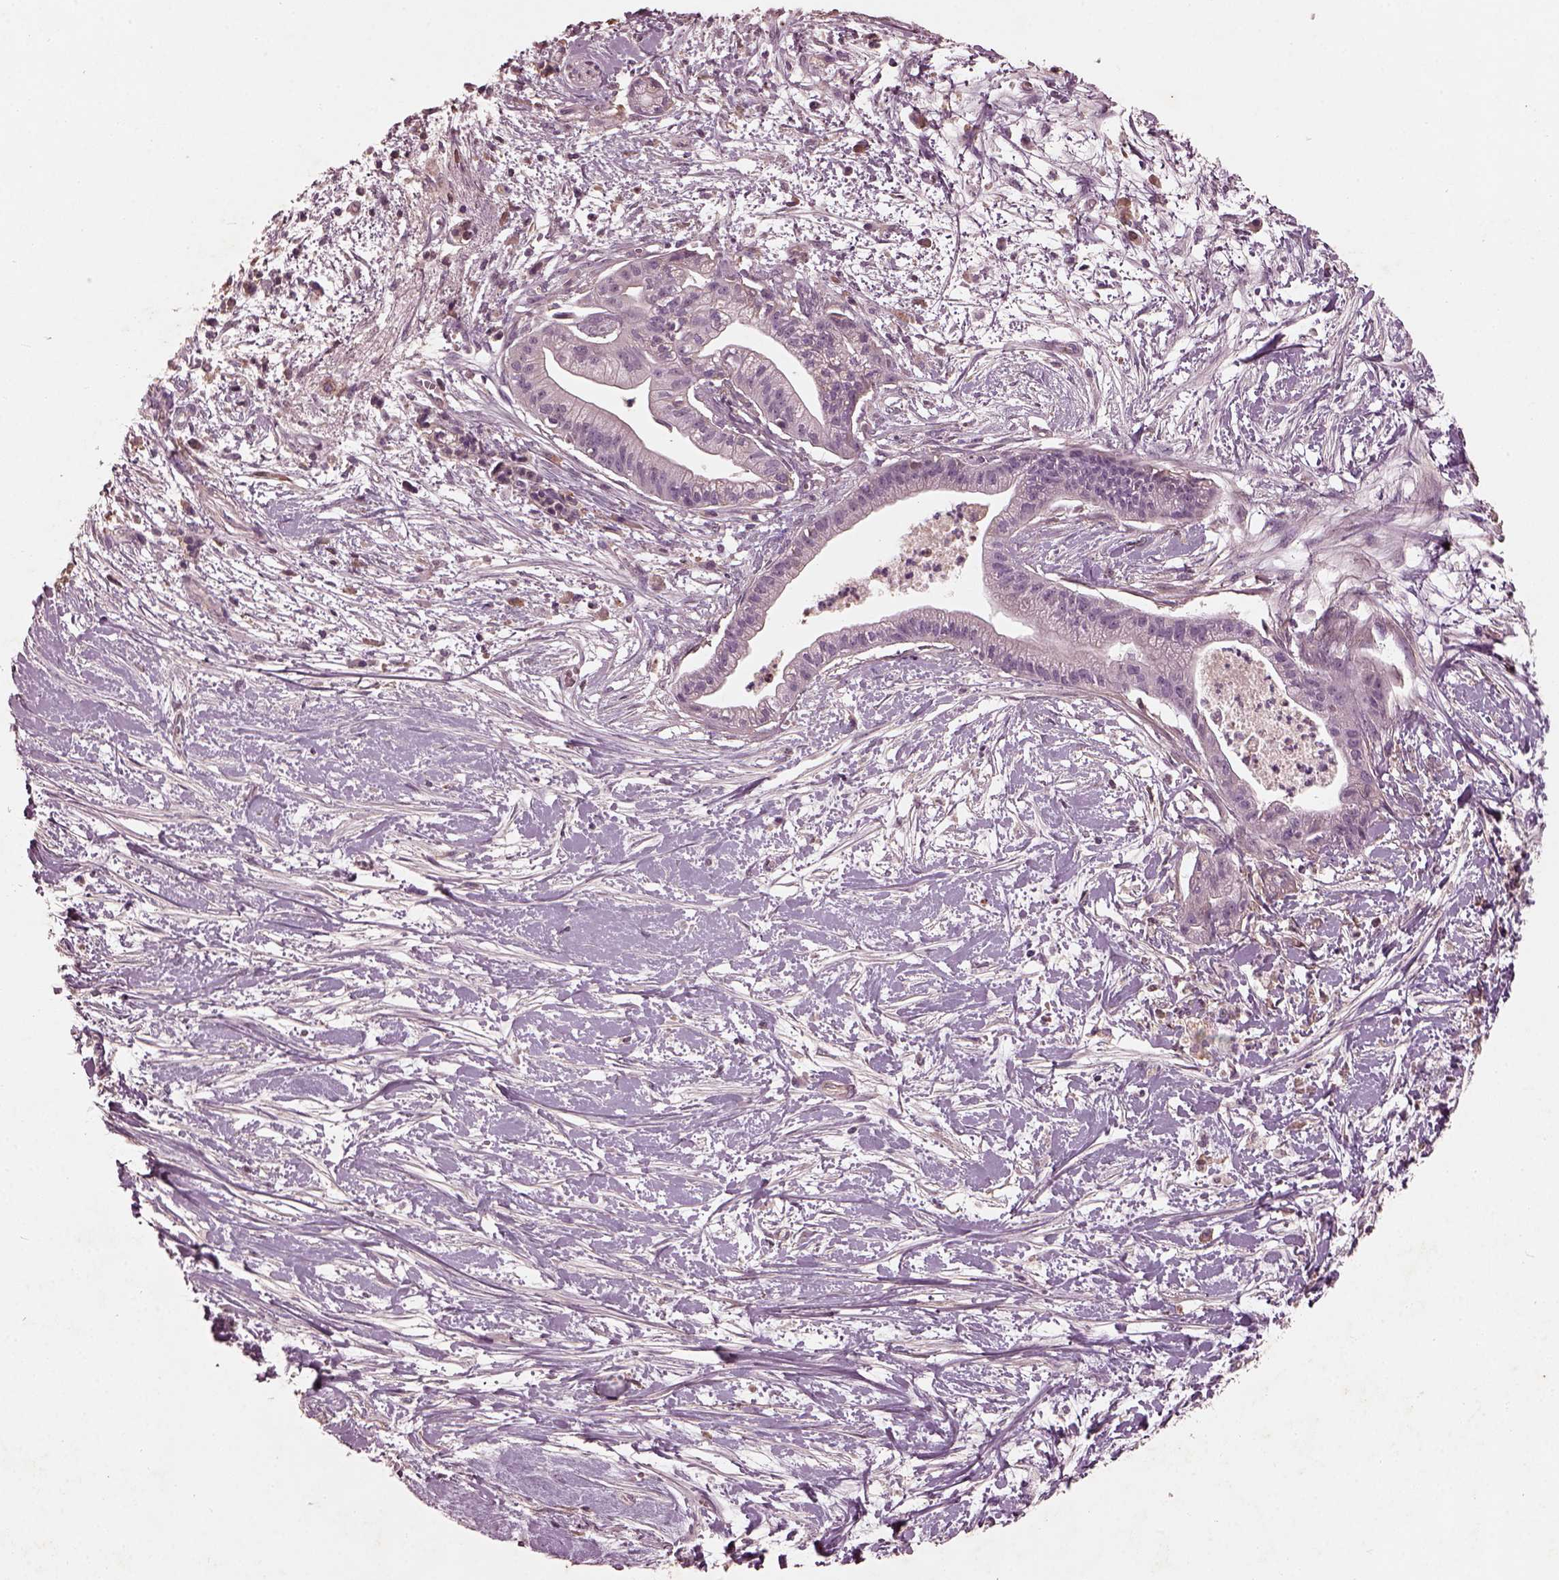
{"staining": {"intensity": "negative", "quantity": "none", "location": "none"}, "tissue": "pancreatic cancer", "cell_type": "Tumor cells", "image_type": "cancer", "snomed": [{"axis": "morphology", "description": "Normal tissue, NOS"}, {"axis": "morphology", "description": "Adenocarcinoma, NOS"}, {"axis": "topography", "description": "Lymph node"}, {"axis": "topography", "description": "Pancreas"}], "caption": "A high-resolution photomicrograph shows immunohistochemistry (IHC) staining of pancreatic cancer (adenocarcinoma), which exhibits no significant positivity in tumor cells.", "gene": "FRRS1L", "patient": {"sex": "female", "age": 58}}